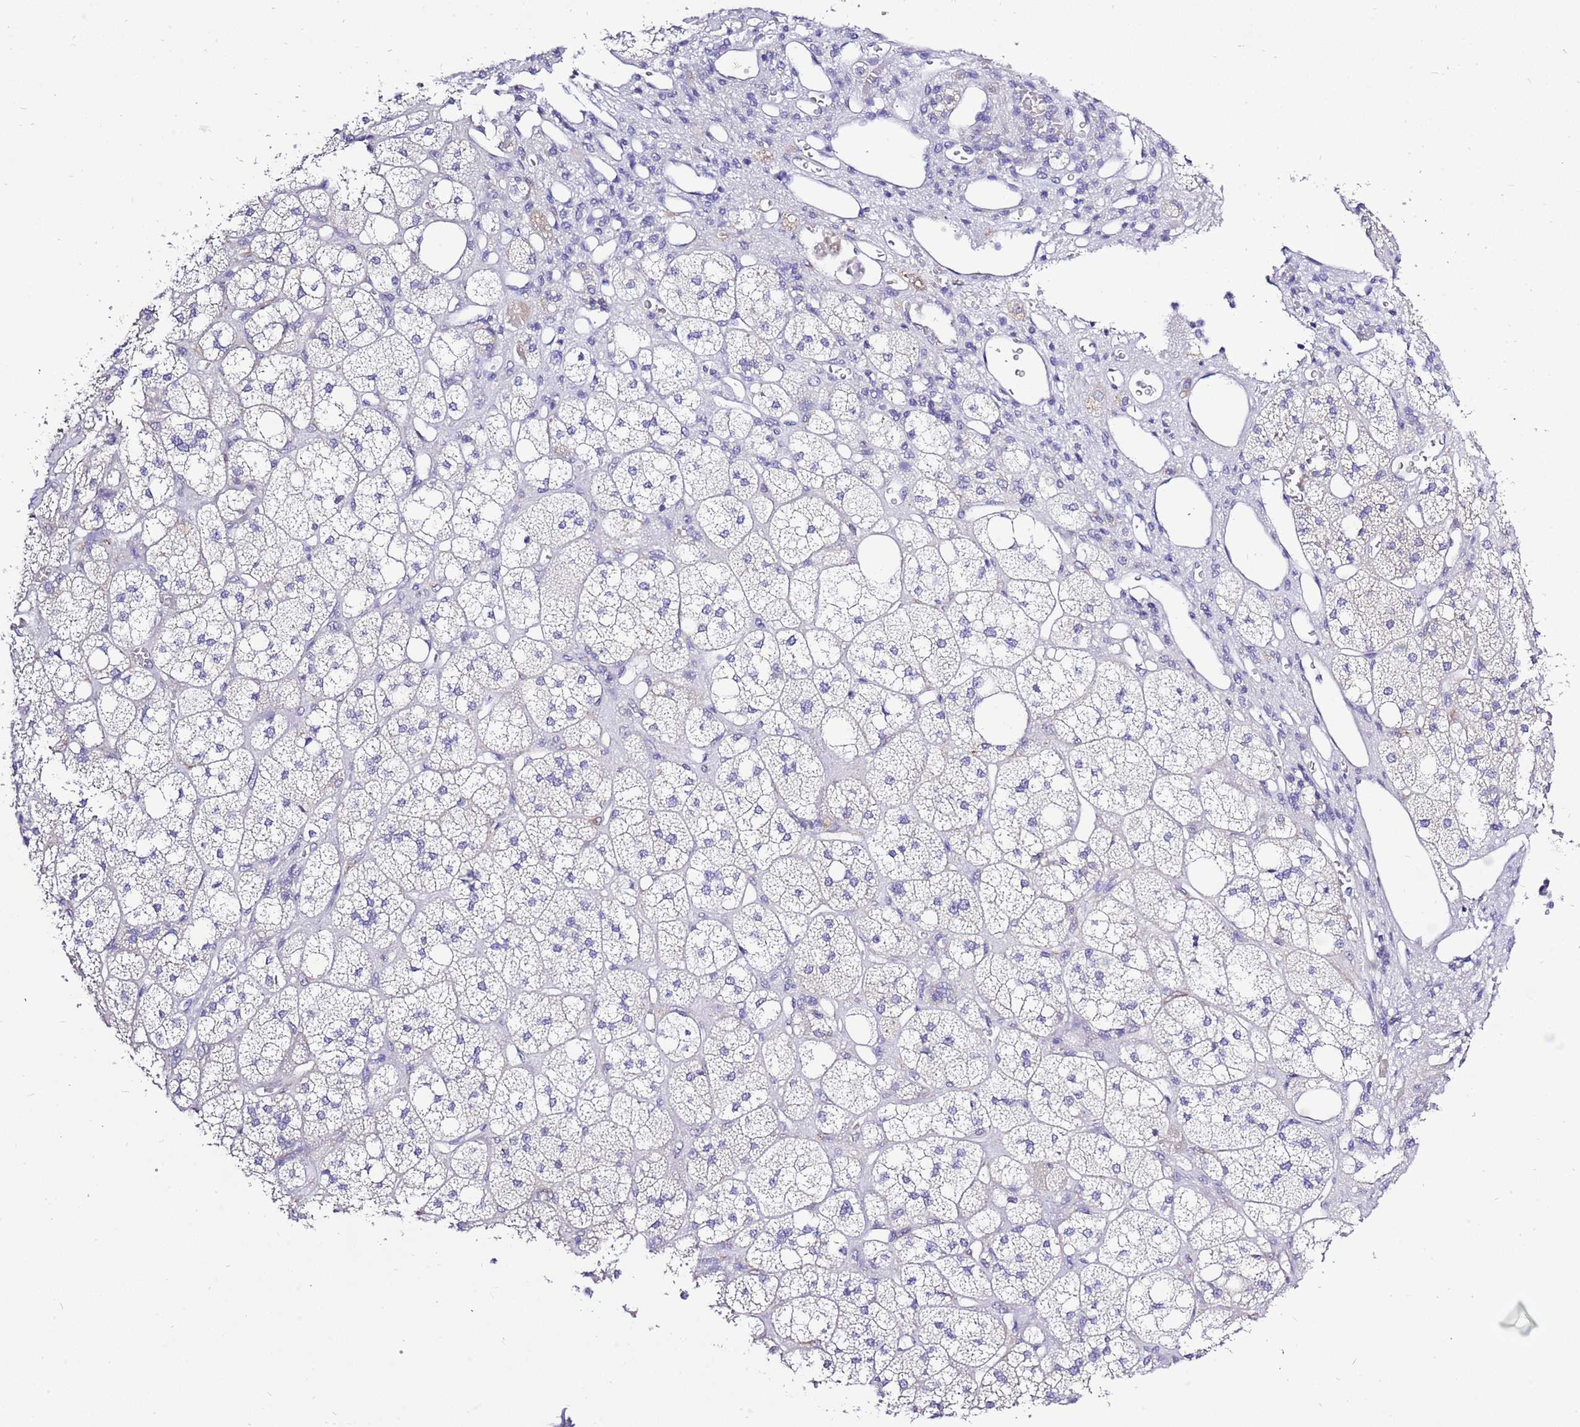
{"staining": {"intensity": "negative", "quantity": "none", "location": "none"}, "tissue": "adrenal gland", "cell_type": "Glandular cells", "image_type": "normal", "snomed": [{"axis": "morphology", "description": "Normal tissue, NOS"}, {"axis": "topography", "description": "Adrenal gland"}], "caption": "A high-resolution micrograph shows IHC staining of normal adrenal gland, which exhibits no significant positivity in glandular cells.", "gene": "GLCE", "patient": {"sex": "male", "age": 61}}